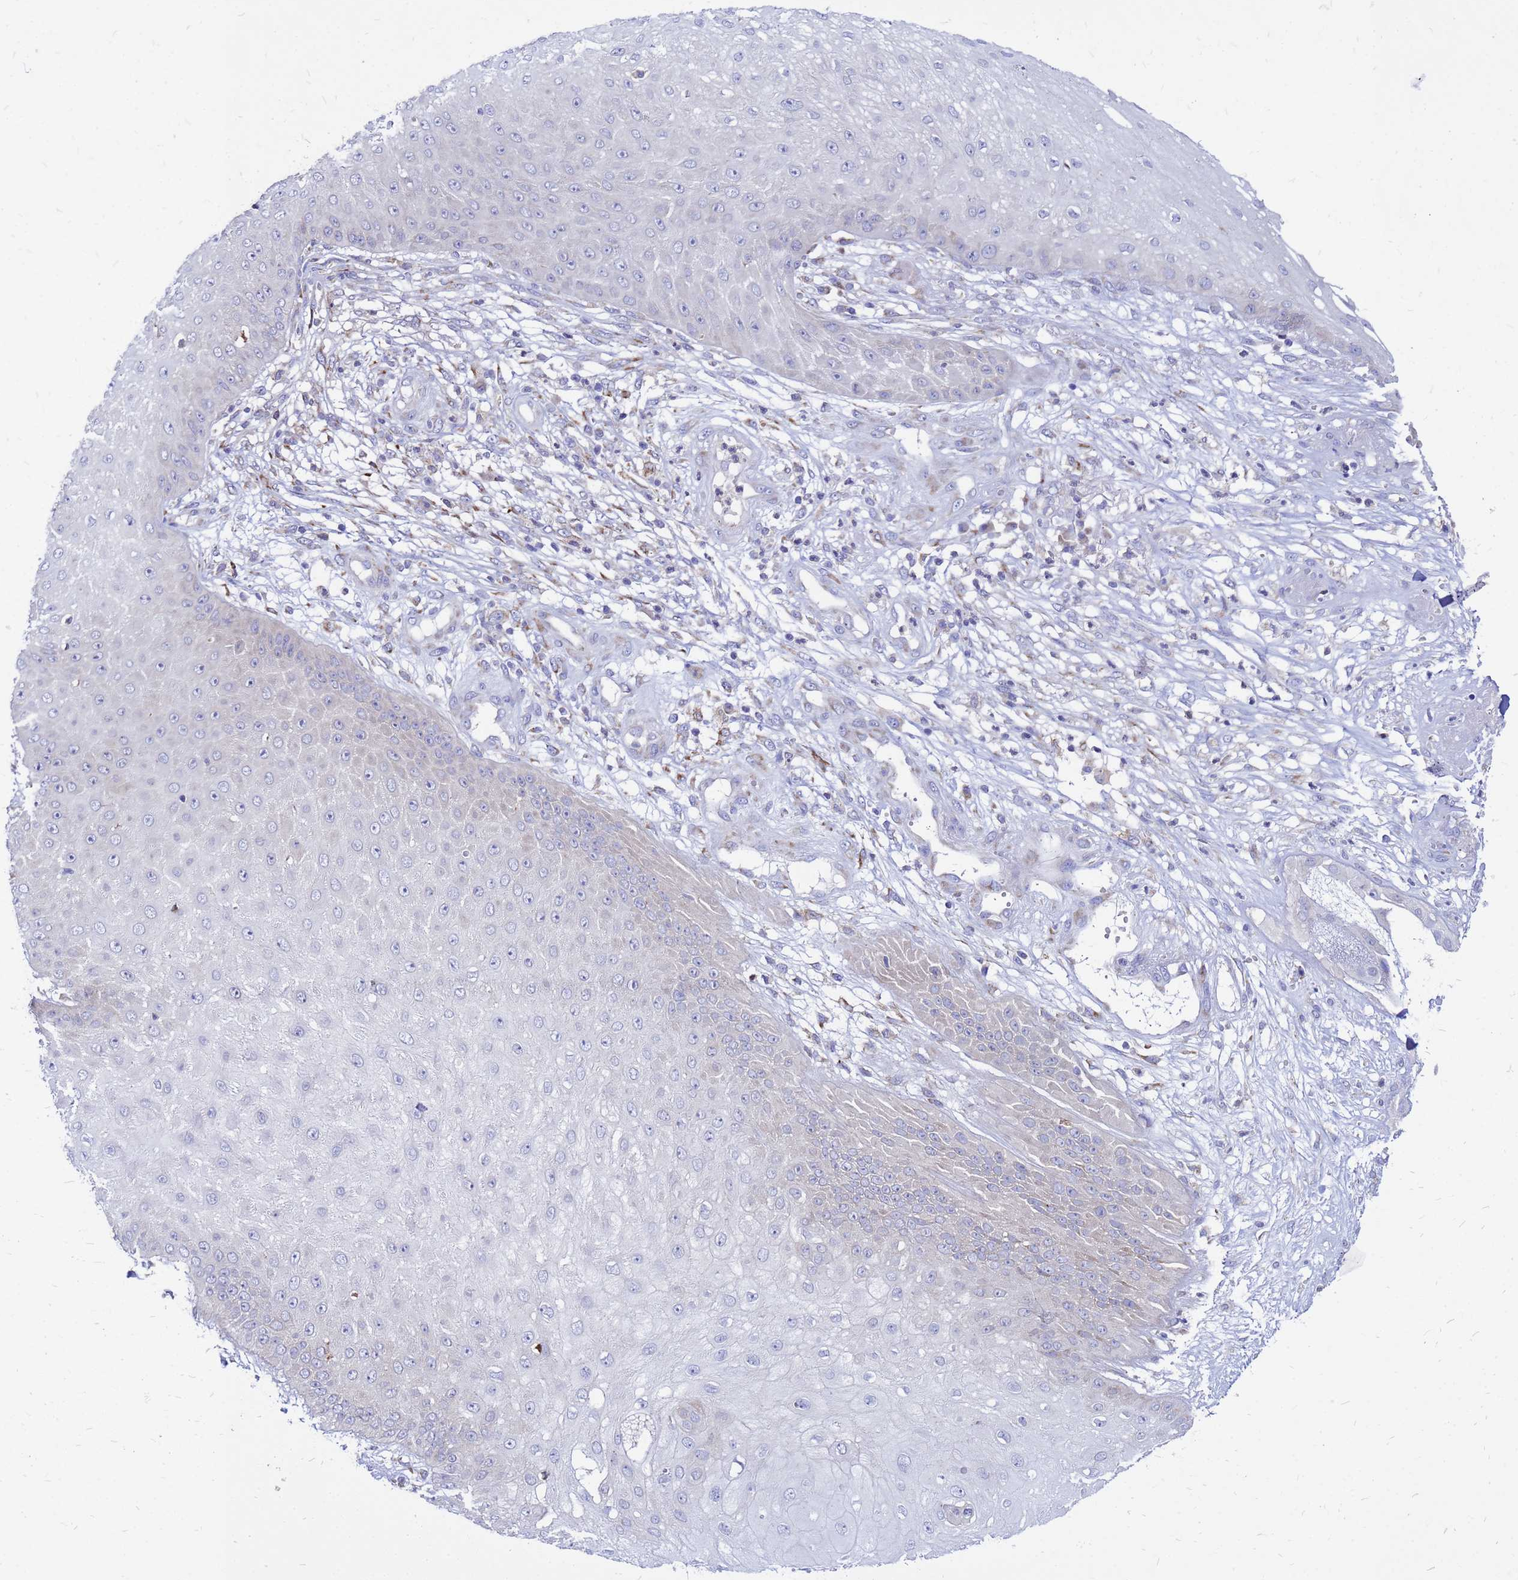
{"staining": {"intensity": "negative", "quantity": "none", "location": "none"}, "tissue": "skin cancer", "cell_type": "Tumor cells", "image_type": "cancer", "snomed": [{"axis": "morphology", "description": "Squamous cell carcinoma, NOS"}, {"axis": "topography", "description": "Skin"}], "caption": "Image shows no protein positivity in tumor cells of skin cancer (squamous cell carcinoma) tissue.", "gene": "FHIP1A", "patient": {"sex": "male", "age": 70}}